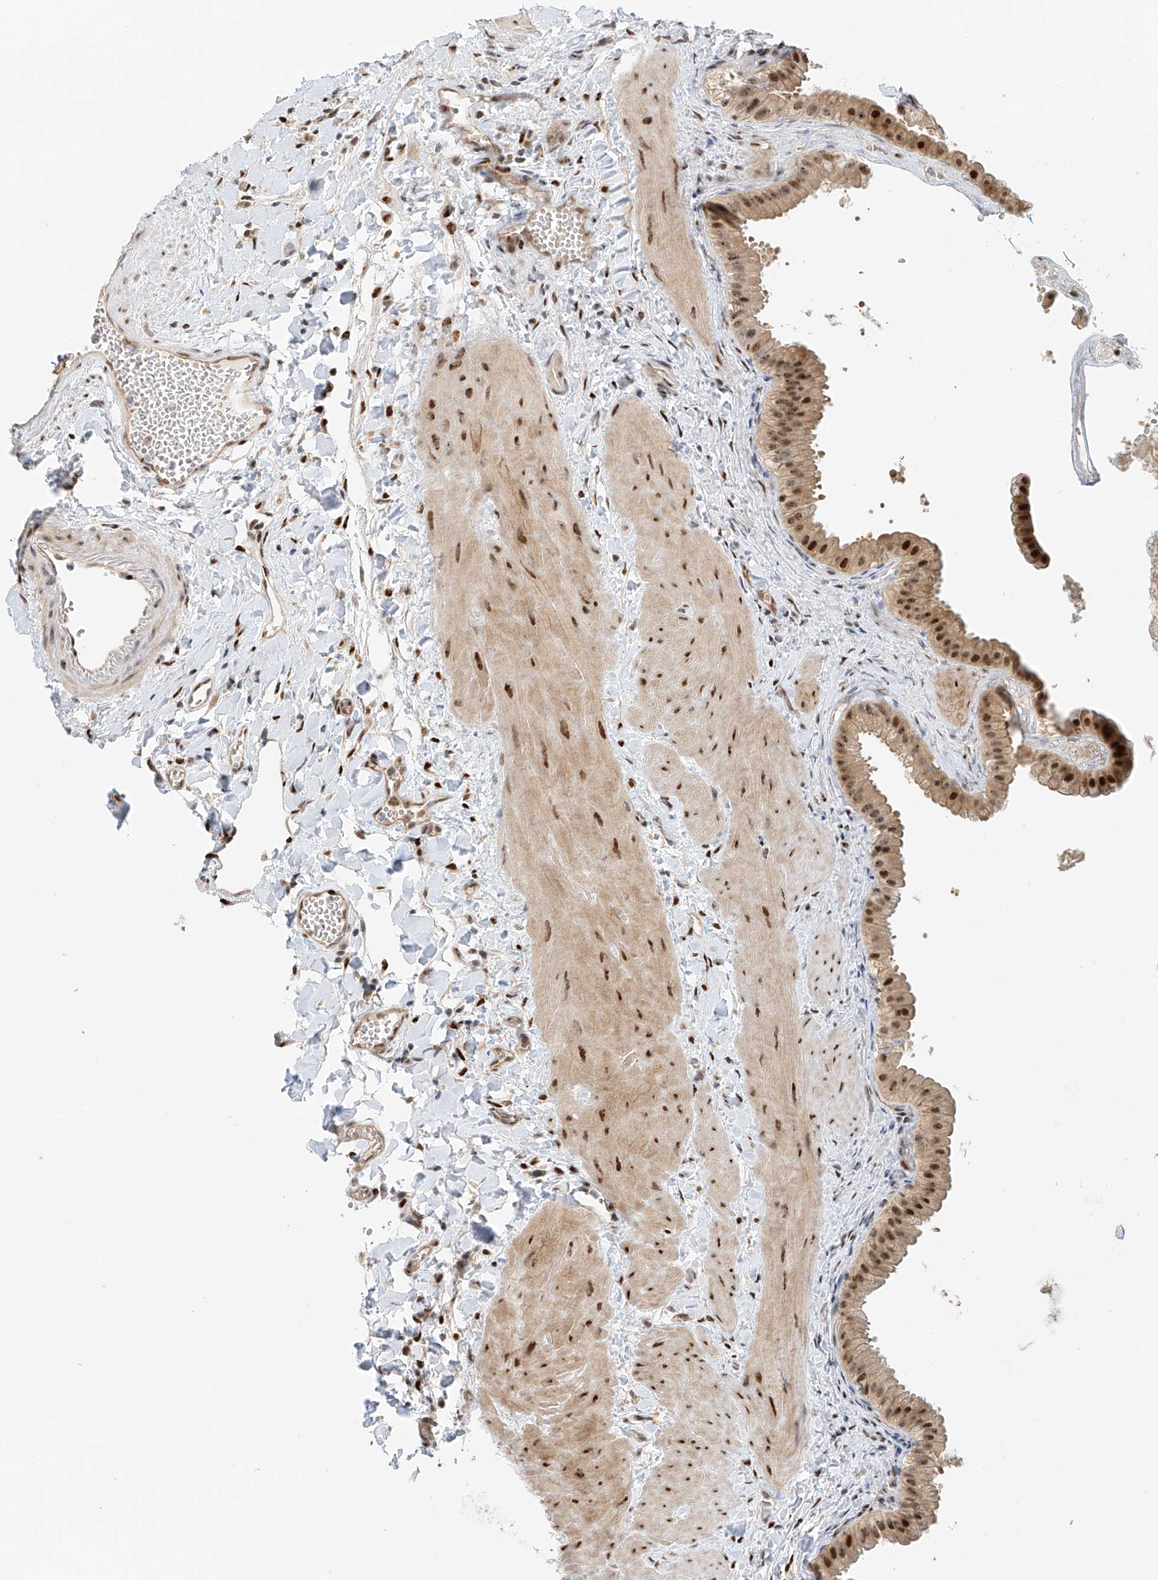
{"staining": {"intensity": "moderate", "quantity": ">75%", "location": "cytoplasmic/membranous,nuclear"}, "tissue": "gallbladder", "cell_type": "Glandular cells", "image_type": "normal", "snomed": [{"axis": "morphology", "description": "Normal tissue, NOS"}, {"axis": "topography", "description": "Gallbladder"}], "caption": "Gallbladder stained with DAB (3,3'-diaminobenzidine) IHC exhibits medium levels of moderate cytoplasmic/membranous,nuclear expression in about >75% of glandular cells.", "gene": "ZNF514", "patient": {"sex": "male", "age": 55}}